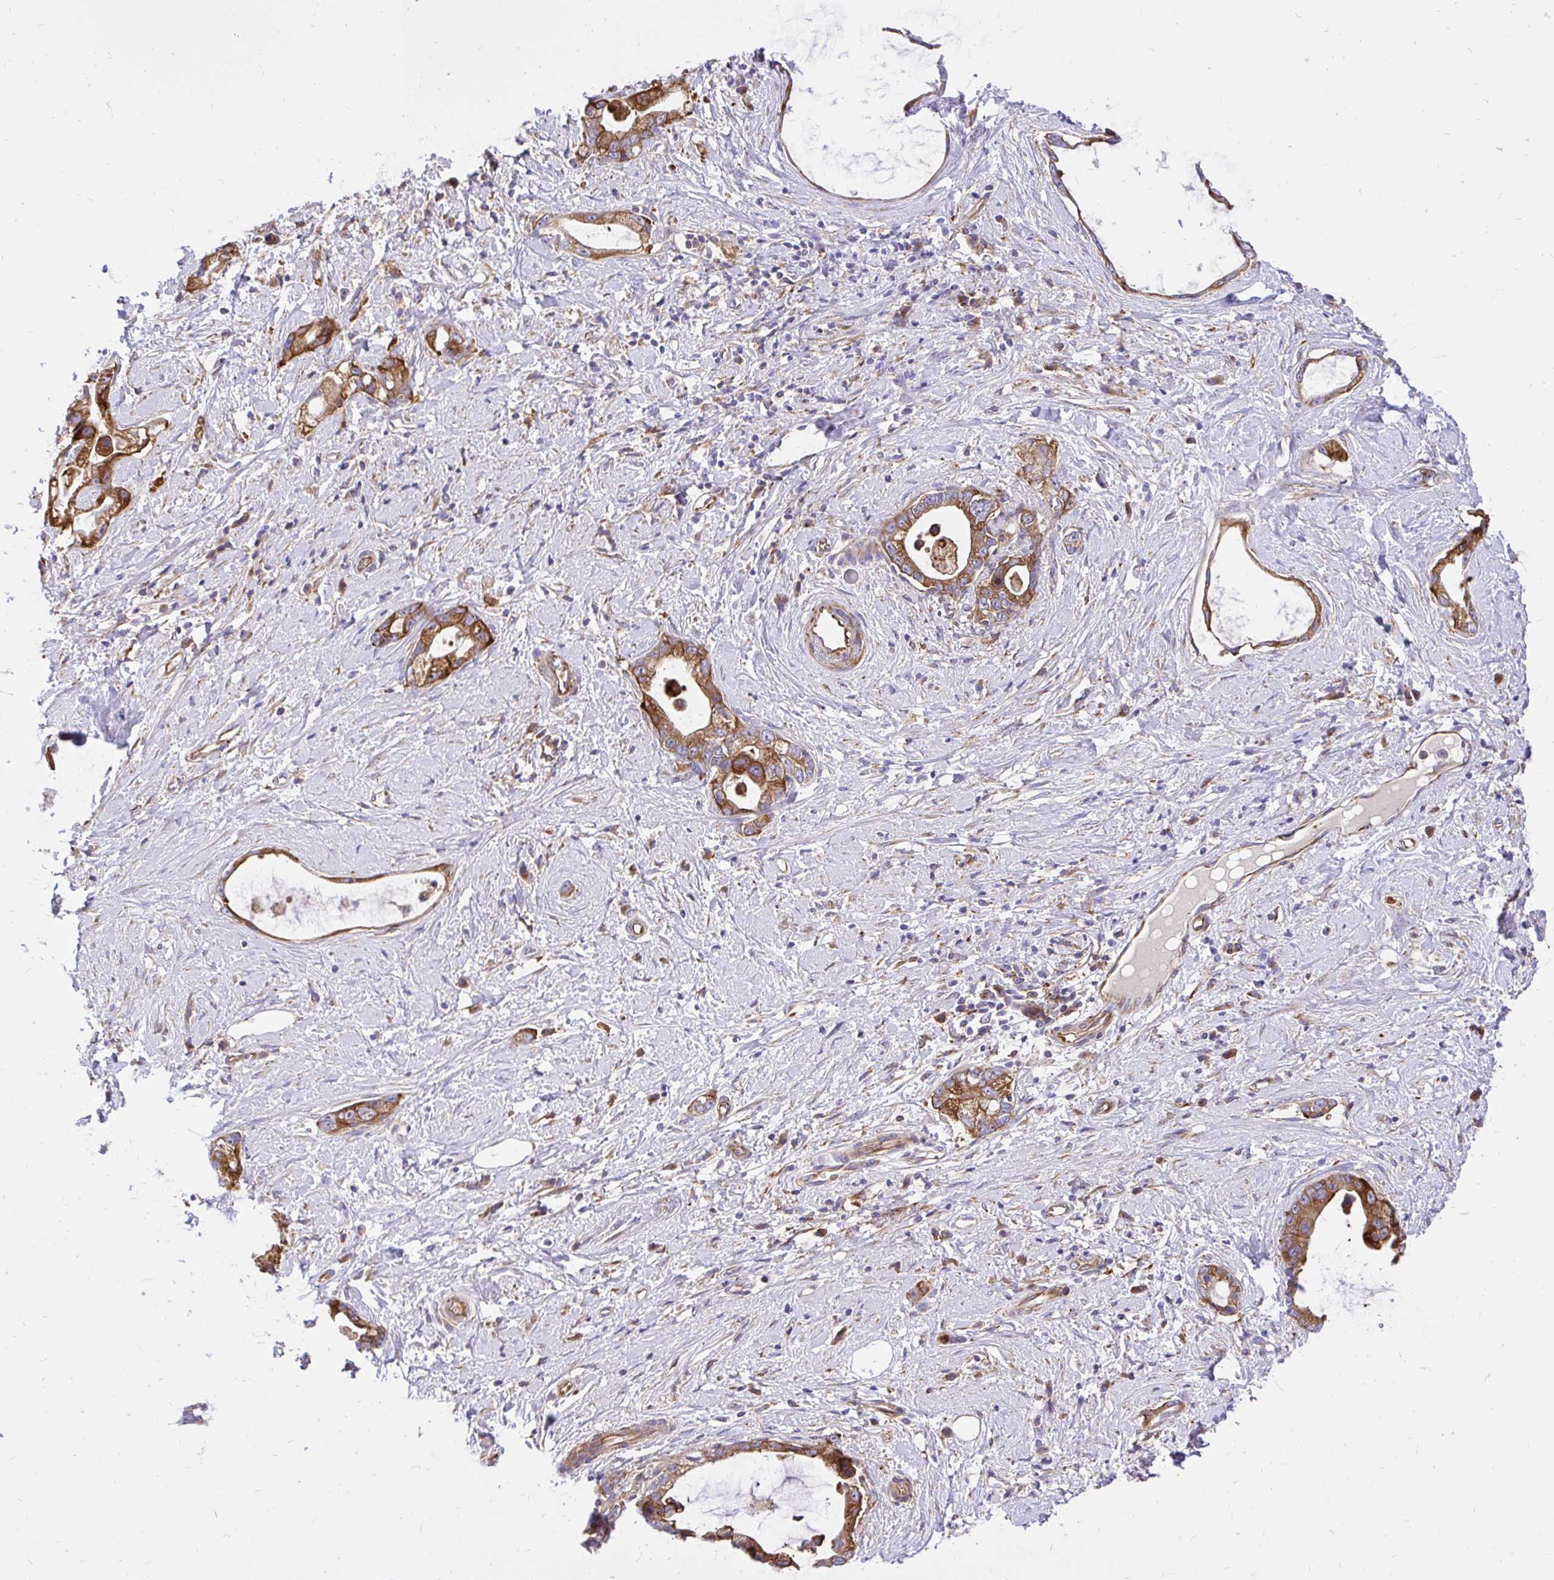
{"staining": {"intensity": "strong", "quantity": ">75%", "location": "cytoplasmic/membranous"}, "tissue": "stomach cancer", "cell_type": "Tumor cells", "image_type": "cancer", "snomed": [{"axis": "morphology", "description": "Adenocarcinoma, NOS"}, {"axis": "topography", "description": "Stomach"}], "caption": "The photomicrograph shows immunohistochemical staining of adenocarcinoma (stomach). There is strong cytoplasmic/membranous expression is identified in approximately >75% of tumor cells.", "gene": "ABCB10", "patient": {"sex": "male", "age": 55}}